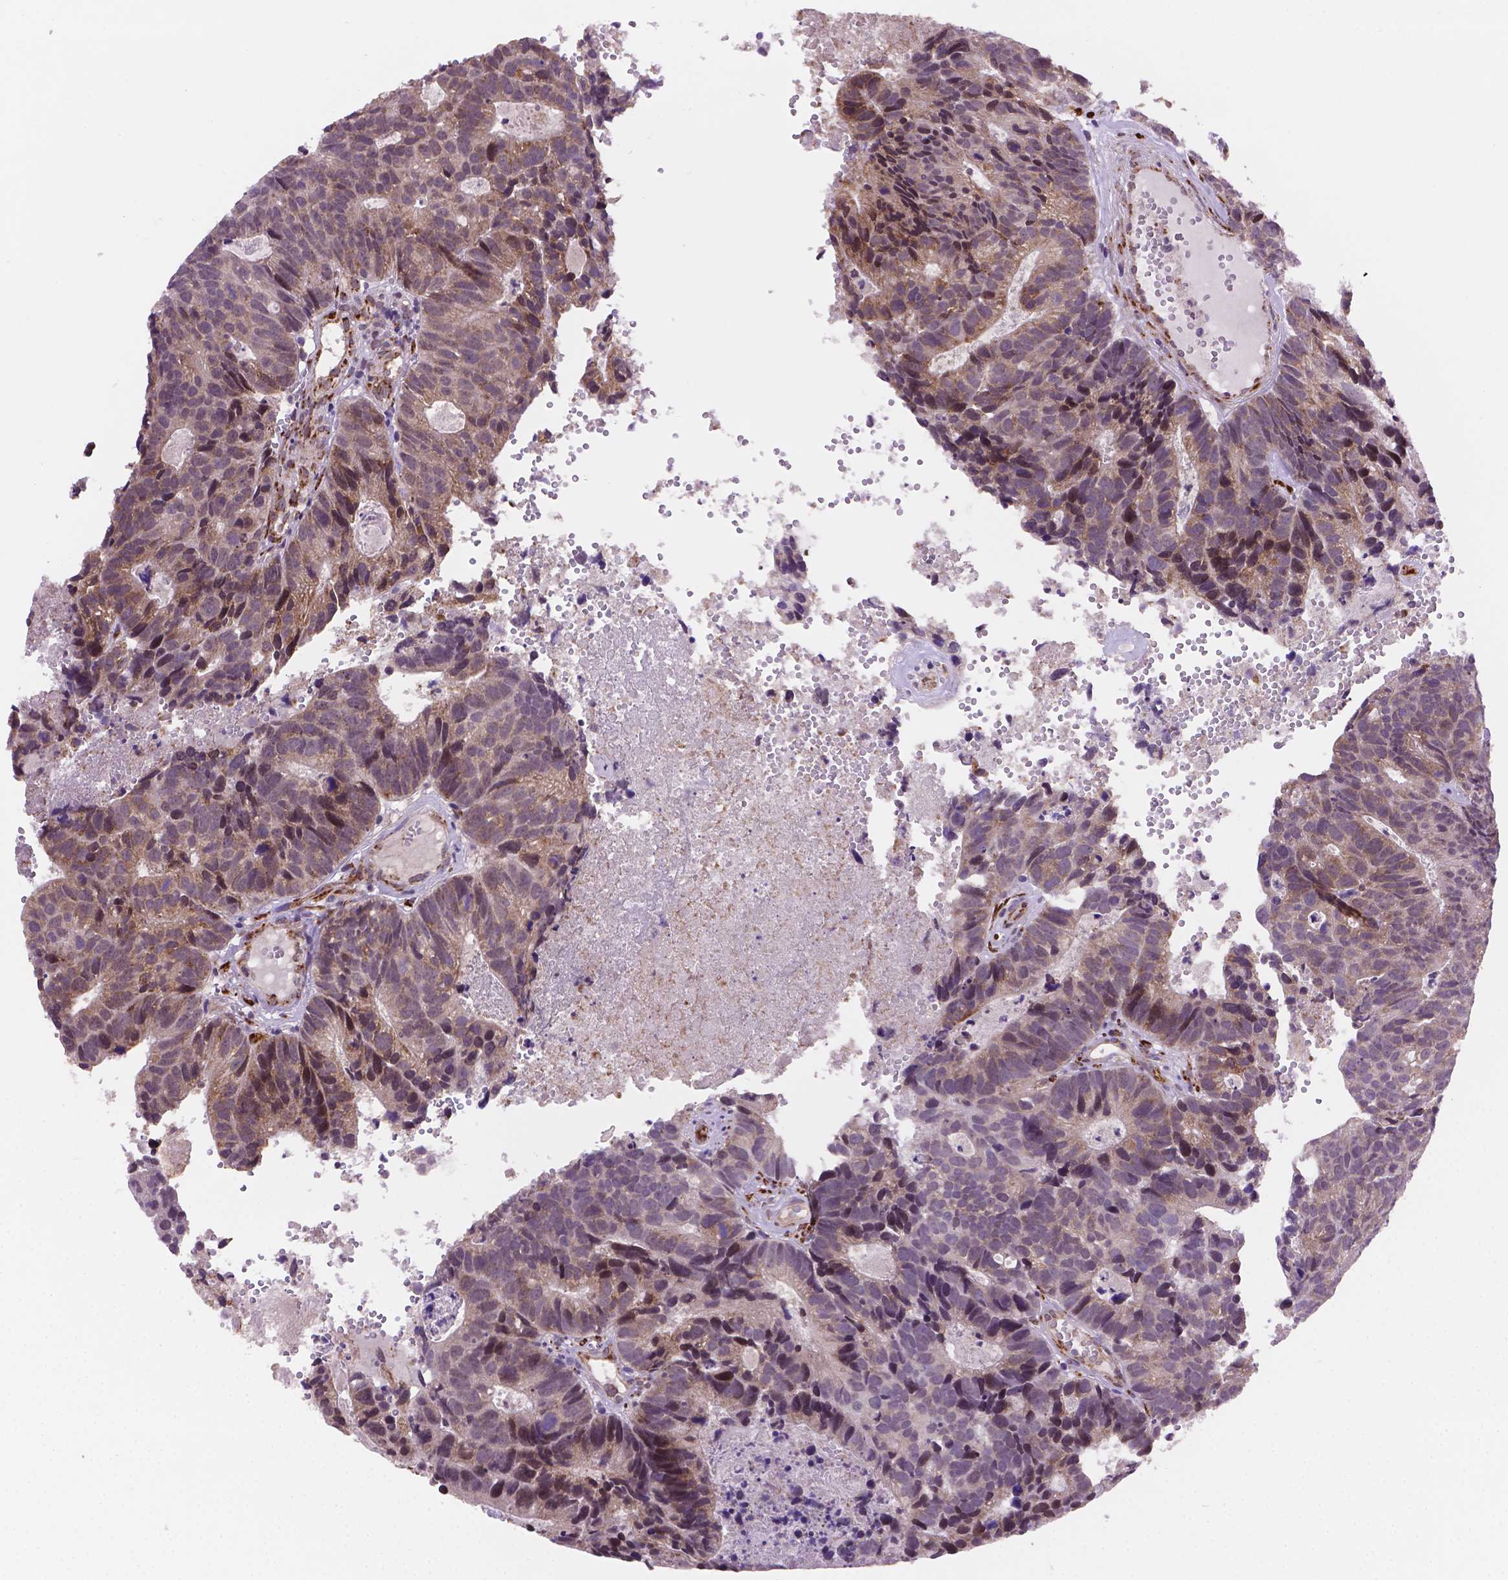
{"staining": {"intensity": "moderate", "quantity": "<25%", "location": "cytoplasmic/membranous,nuclear"}, "tissue": "head and neck cancer", "cell_type": "Tumor cells", "image_type": "cancer", "snomed": [{"axis": "morphology", "description": "Adenocarcinoma, NOS"}, {"axis": "topography", "description": "Head-Neck"}], "caption": "This is an image of immunohistochemistry (IHC) staining of head and neck cancer, which shows moderate staining in the cytoplasmic/membranous and nuclear of tumor cells.", "gene": "FNIP1", "patient": {"sex": "male", "age": 62}}